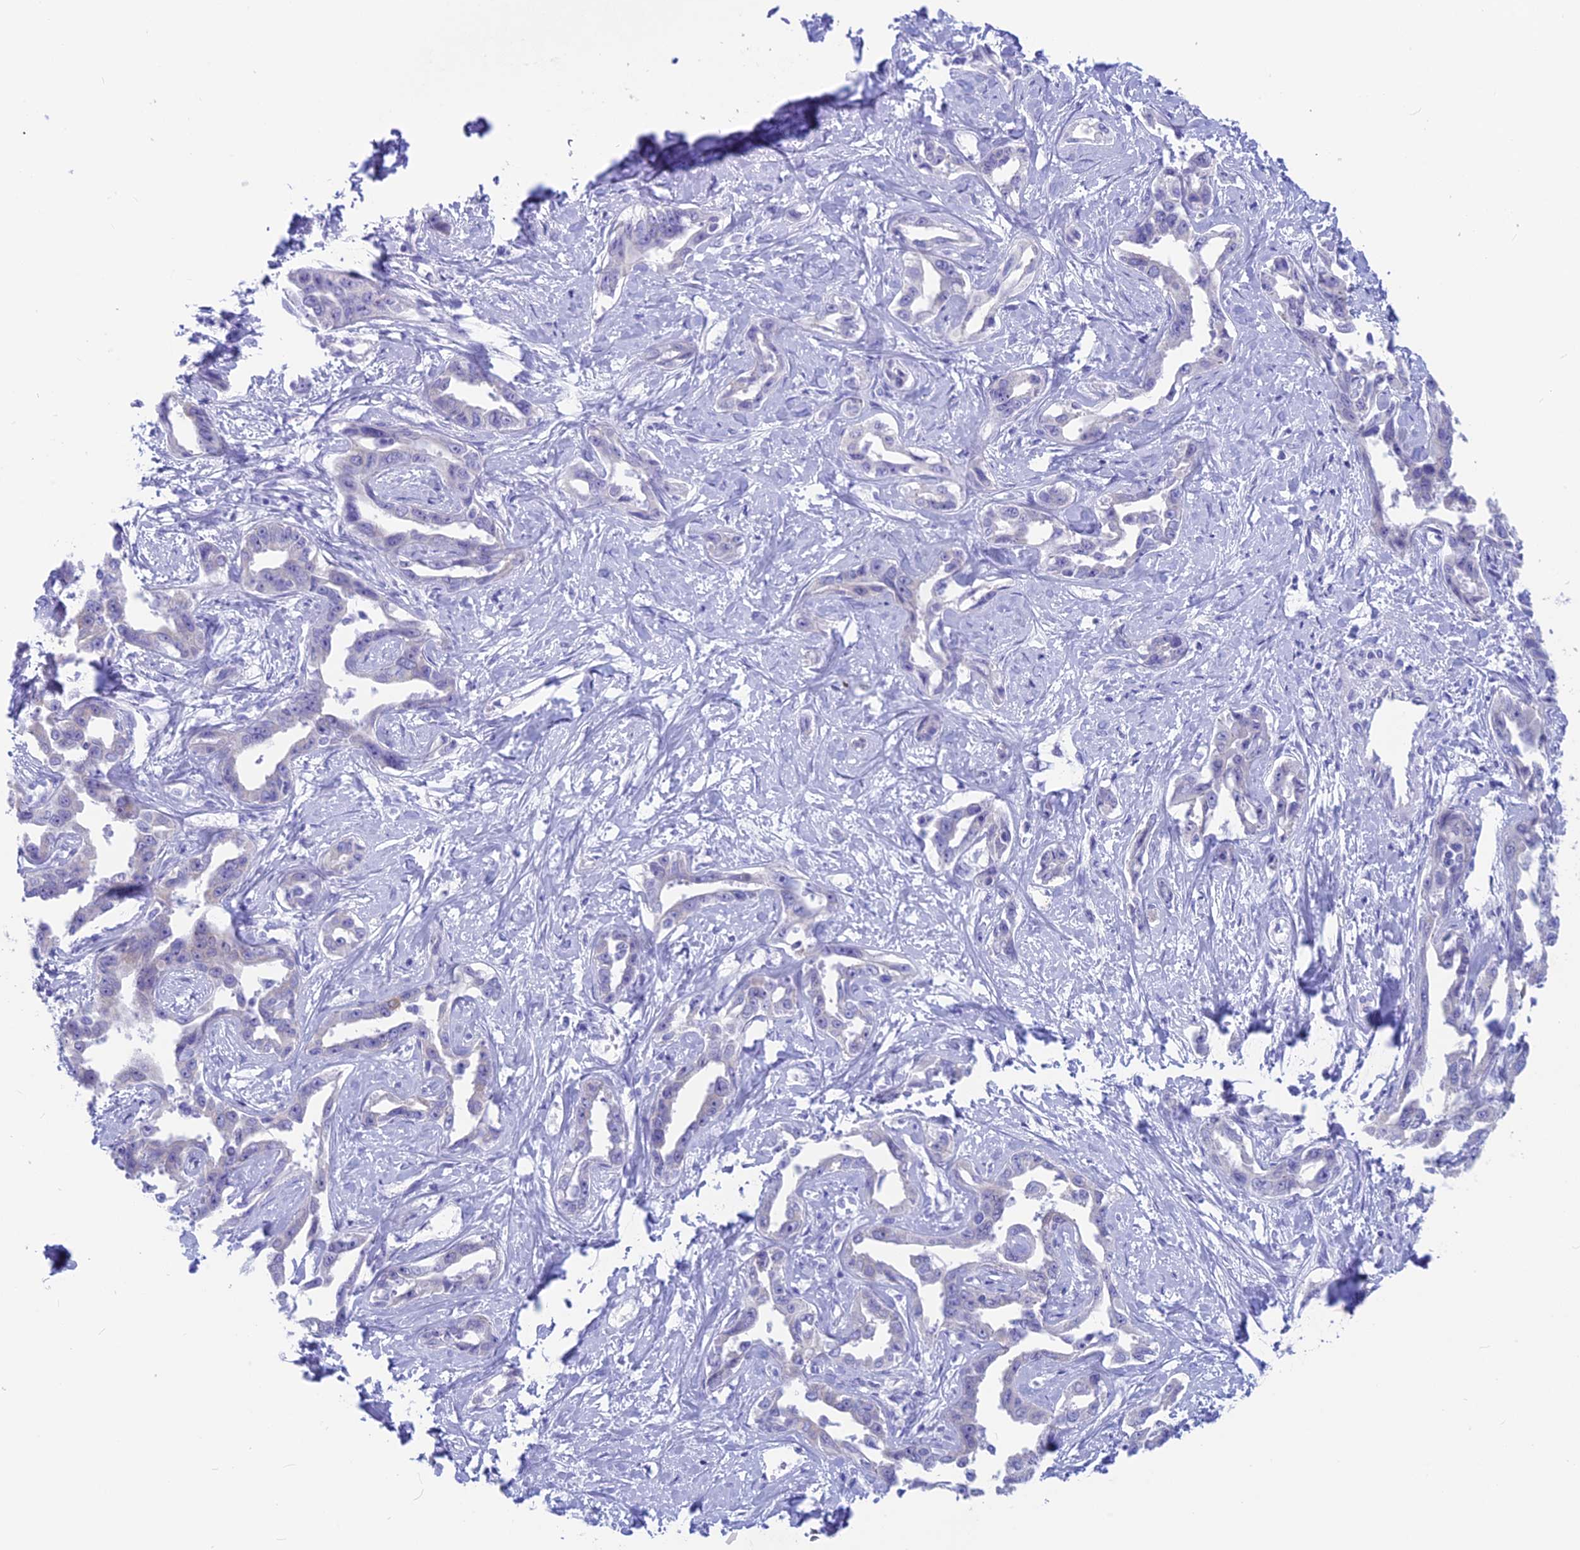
{"staining": {"intensity": "negative", "quantity": "none", "location": "none"}, "tissue": "liver cancer", "cell_type": "Tumor cells", "image_type": "cancer", "snomed": [{"axis": "morphology", "description": "Cholangiocarcinoma"}, {"axis": "topography", "description": "Liver"}], "caption": "This is an IHC micrograph of human liver cholangiocarcinoma. There is no expression in tumor cells.", "gene": "SNTN", "patient": {"sex": "male", "age": 59}}